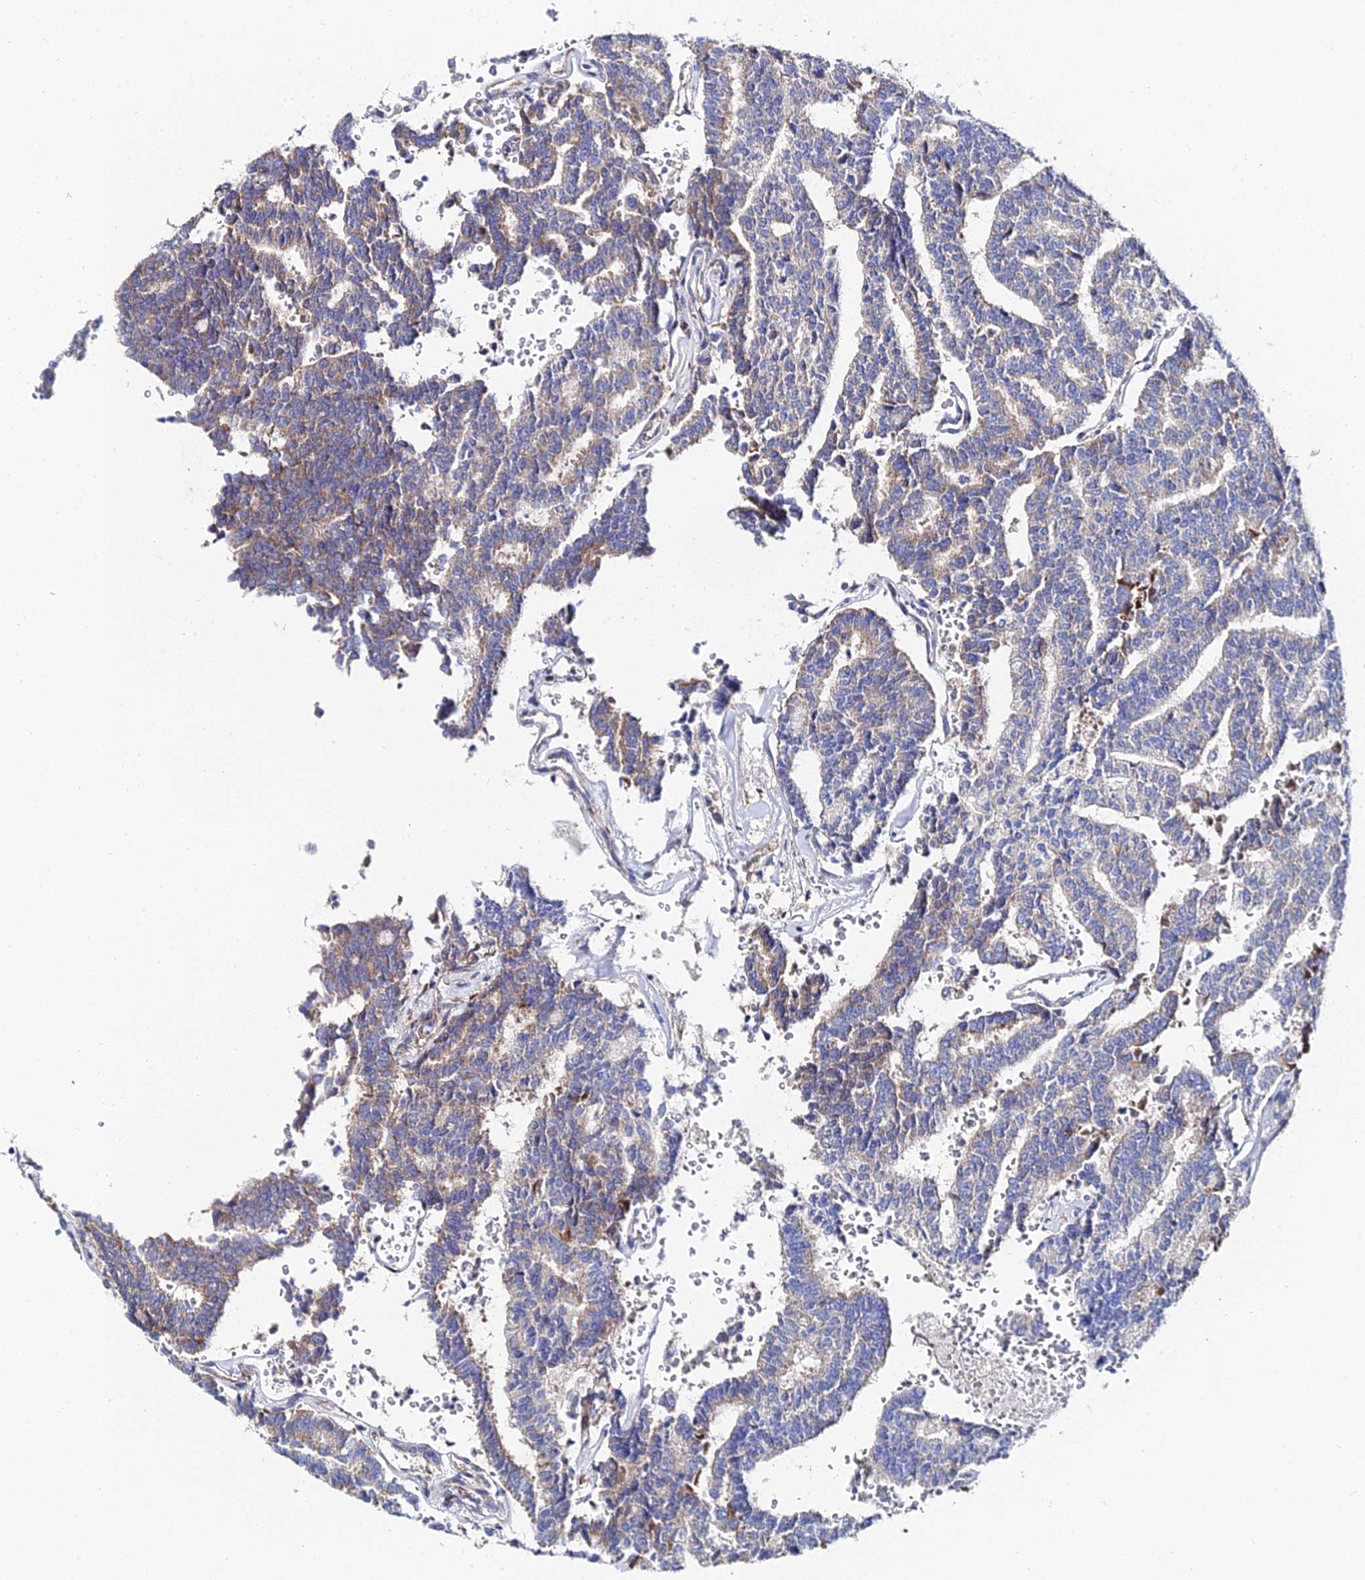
{"staining": {"intensity": "weak", "quantity": "<25%", "location": "cytoplasmic/membranous"}, "tissue": "thyroid cancer", "cell_type": "Tumor cells", "image_type": "cancer", "snomed": [{"axis": "morphology", "description": "Papillary adenocarcinoma, NOS"}, {"axis": "topography", "description": "Thyroid gland"}], "caption": "Tumor cells are negative for brown protein staining in papillary adenocarcinoma (thyroid).", "gene": "PTTG1", "patient": {"sex": "female", "age": 35}}